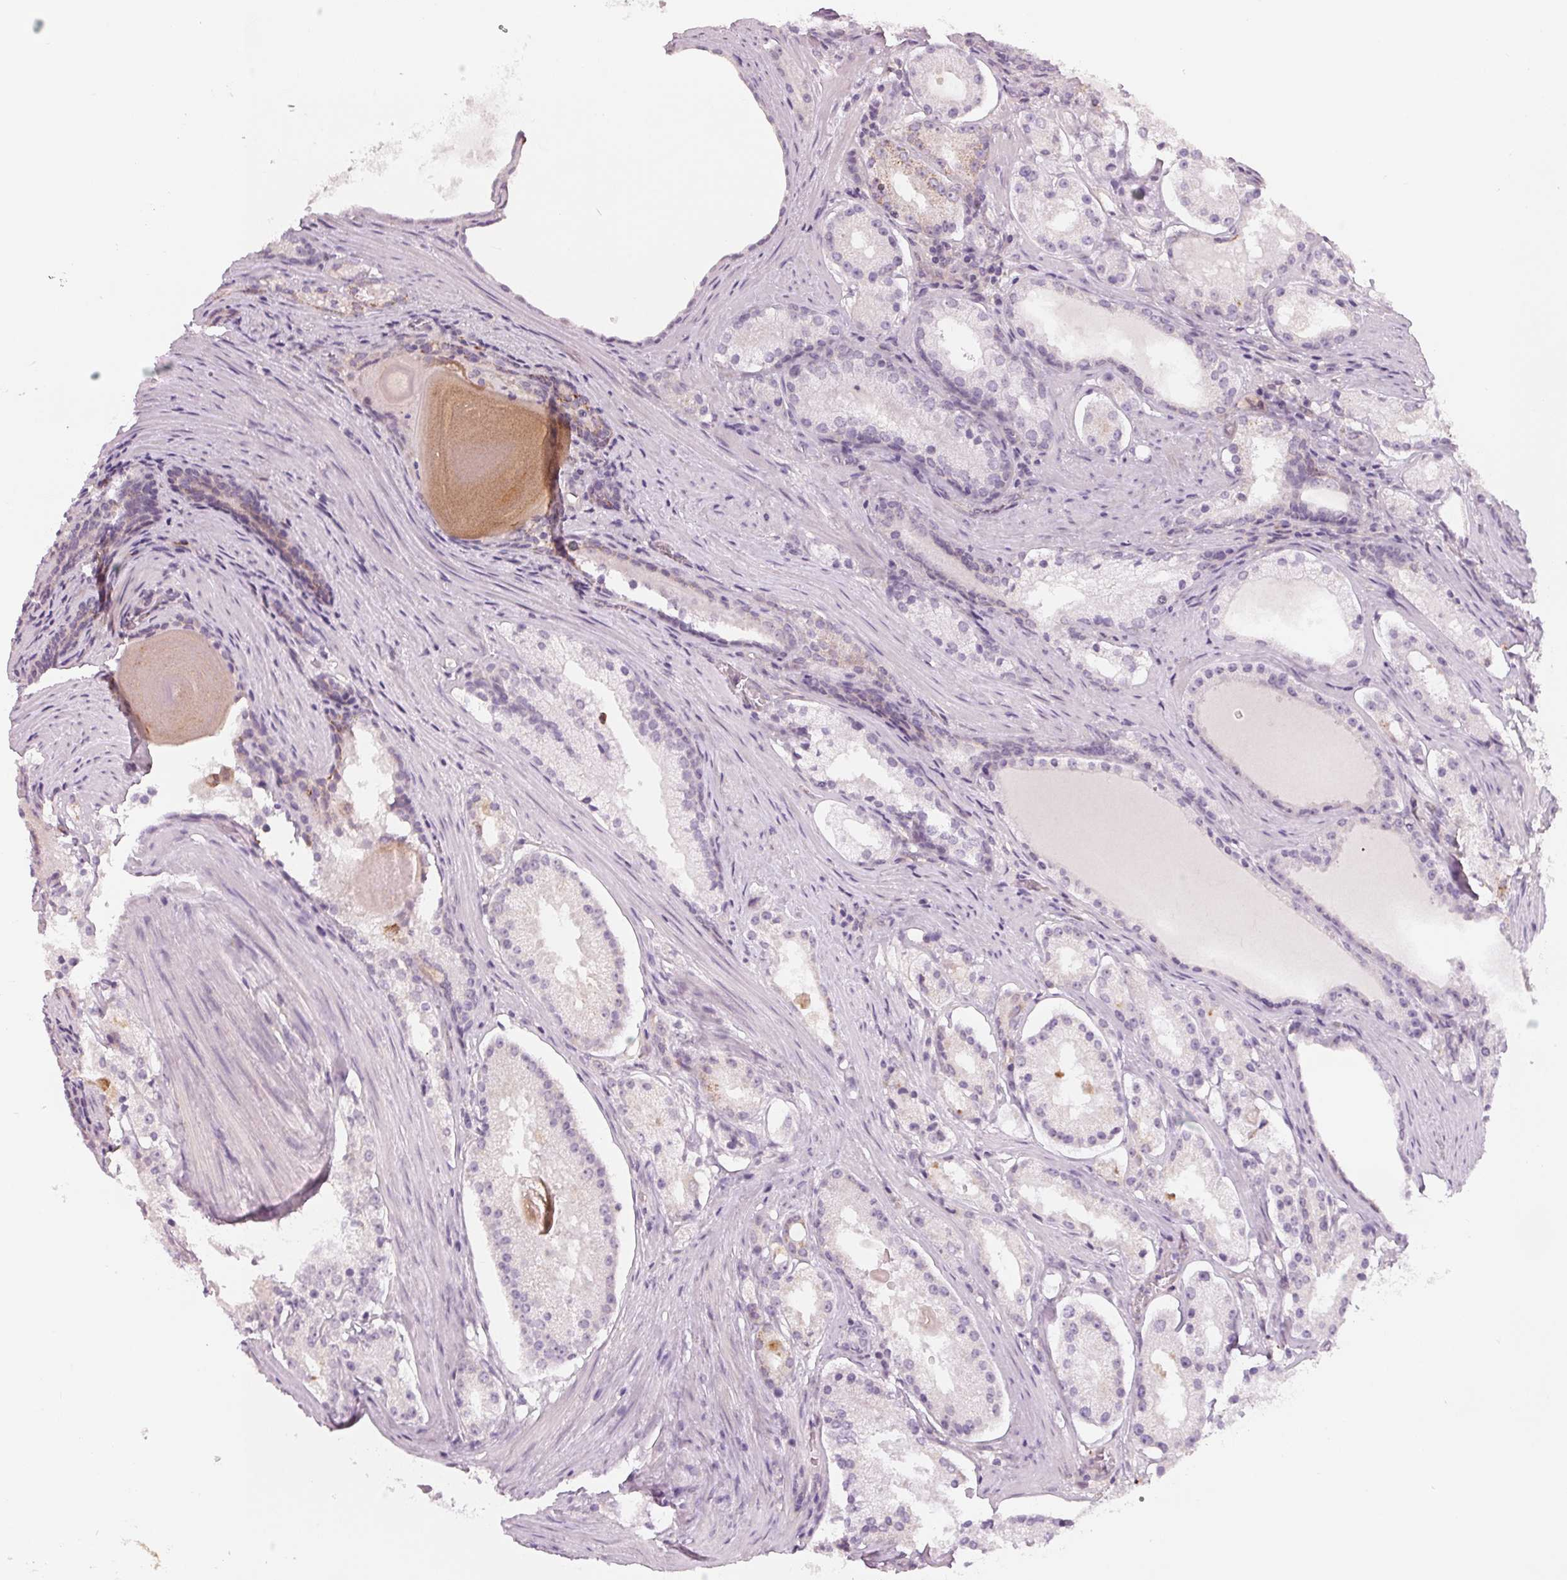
{"staining": {"intensity": "negative", "quantity": "none", "location": "none"}, "tissue": "prostate cancer", "cell_type": "Tumor cells", "image_type": "cancer", "snomed": [{"axis": "morphology", "description": "Adenocarcinoma, Low grade"}, {"axis": "topography", "description": "Prostate"}], "caption": "Prostate cancer (adenocarcinoma (low-grade)) was stained to show a protein in brown. There is no significant staining in tumor cells. The staining is performed using DAB (3,3'-diaminobenzidine) brown chromogen with nuclei counter-stained in using hematoxylin.", "gene": "CFC1", "patient": {"sex": "male", "age": 57}}